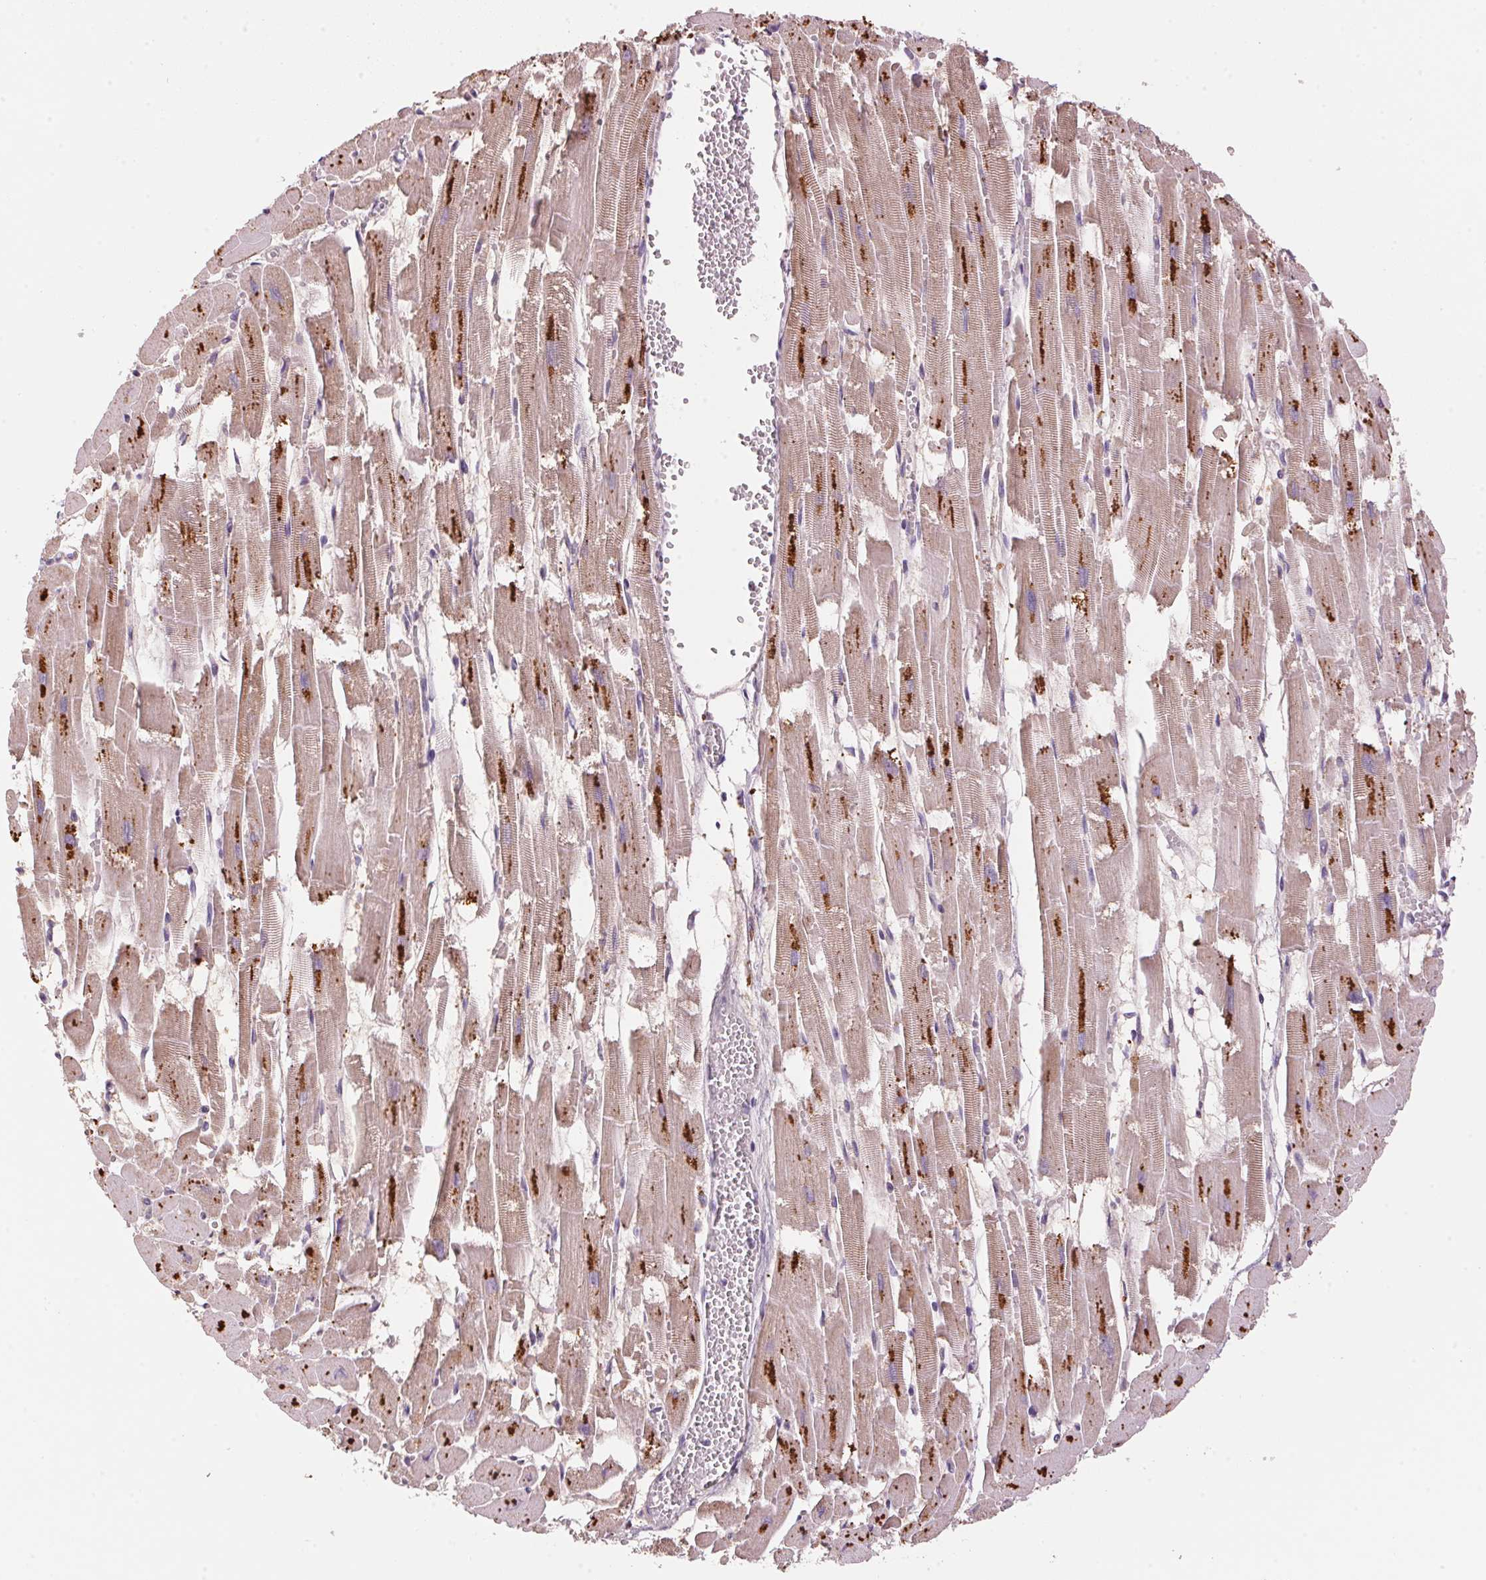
{"staining": {"intensity": "strong", "quantity": "25%-75%", "location": "cytoplasmic/membranous"}, "tissue": "heart muscle", "cell_type": "Cardiomyocytes", "image_type": "normal", "snomed": [{"axis": "morphology", "description": "Normal tissue, NOS"}, {"axis": "topography", "description": "Heart"}], "caption": "High-magnification brightfield microscopy of unremarkable heart muscle stained with DAB (brown) and counterstained with hematoxylin (blue). cardiomyocytes exhibit strong cytoplasmic/membranous expression is identified in approximately25%-75% of cells.", "gene": "ADH5", "patient": {"sex": "female", "age": 52}}